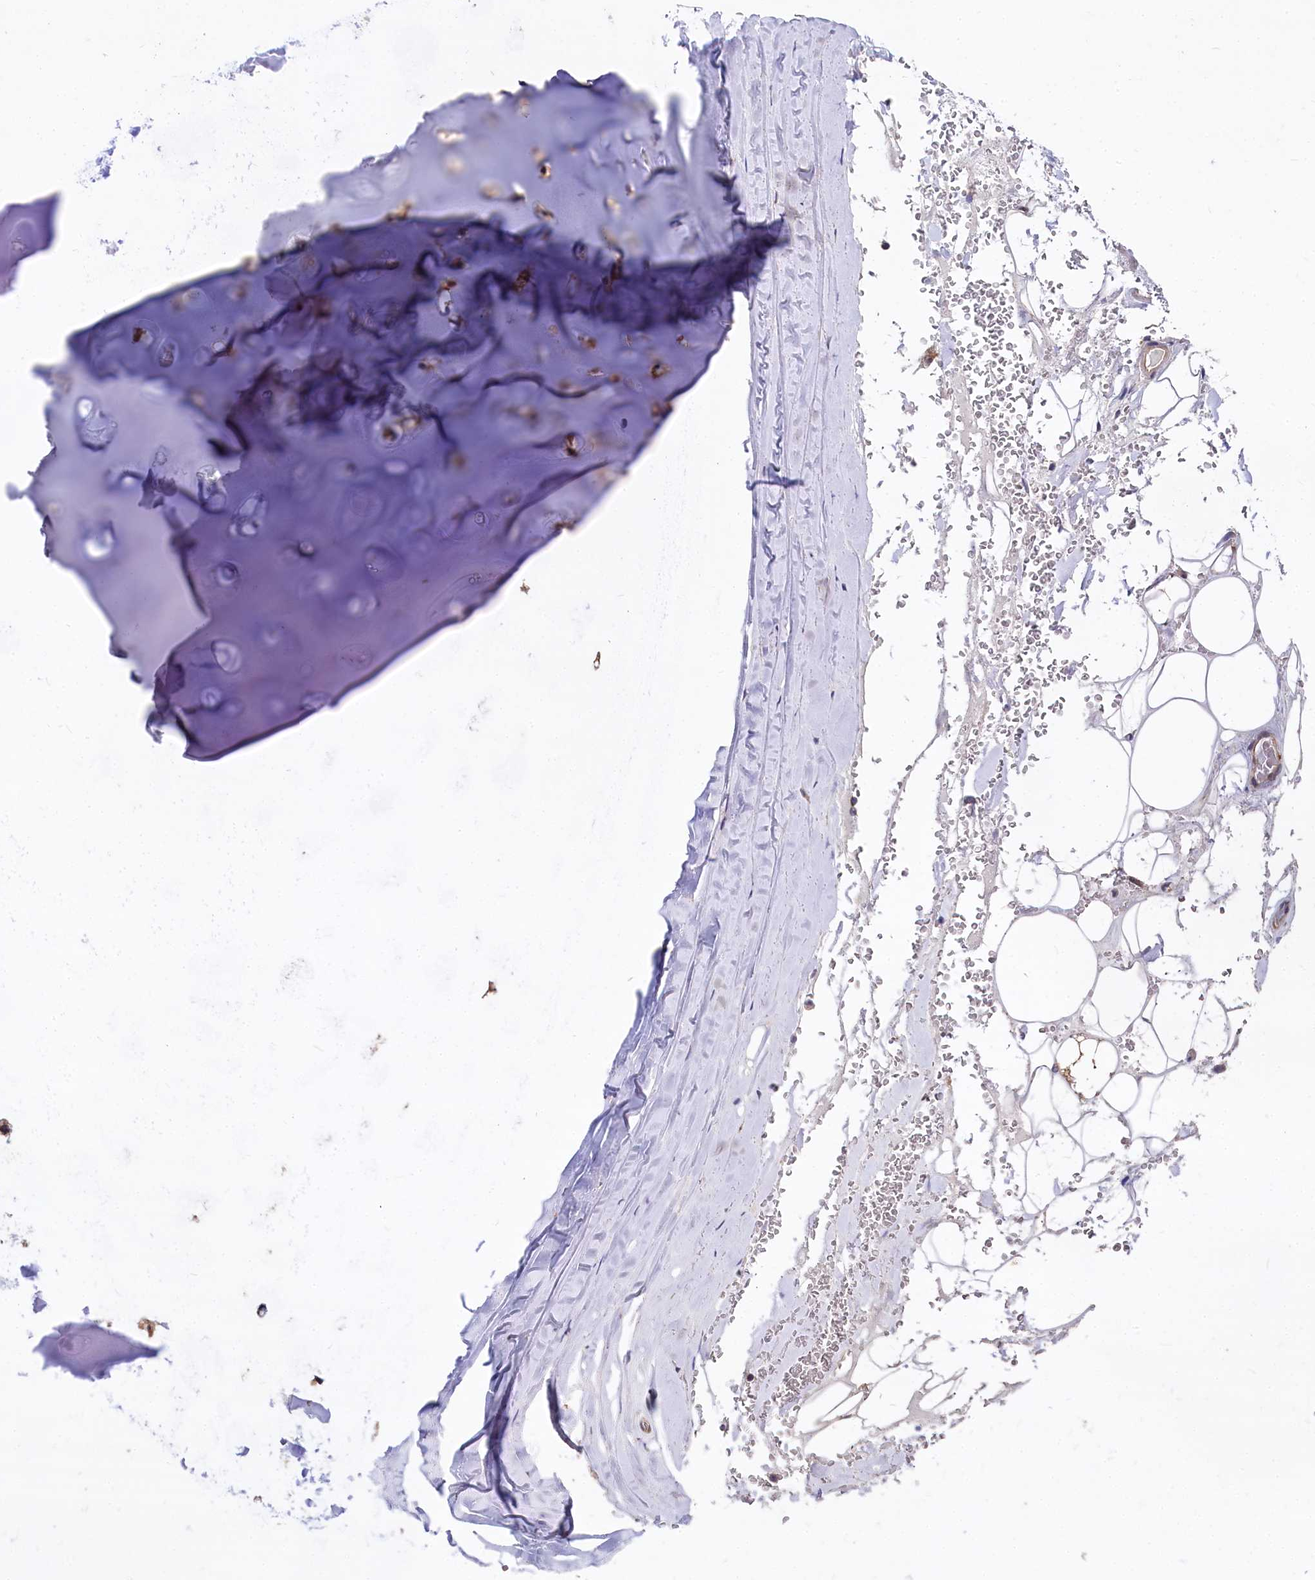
{"staining": {"intensity": "moderate", "quantity": ">75%", "location": "cytoplasmic/membranous"}, "tissue": "adipose tissue", "cell_type": "Adipocytes", "image_type": "normal", "snomed": [{"axis": "morphology", "description": "Normal tissue, NOS"}, {"axis": "topography", "description": "Cartilage tissue"}], "caption": "Human adipose tissue stained with a protein marker shows moderate staining in adipocytes.", "gene": "EIF2B2", "patient": {"sex": "female", "age": 63}}